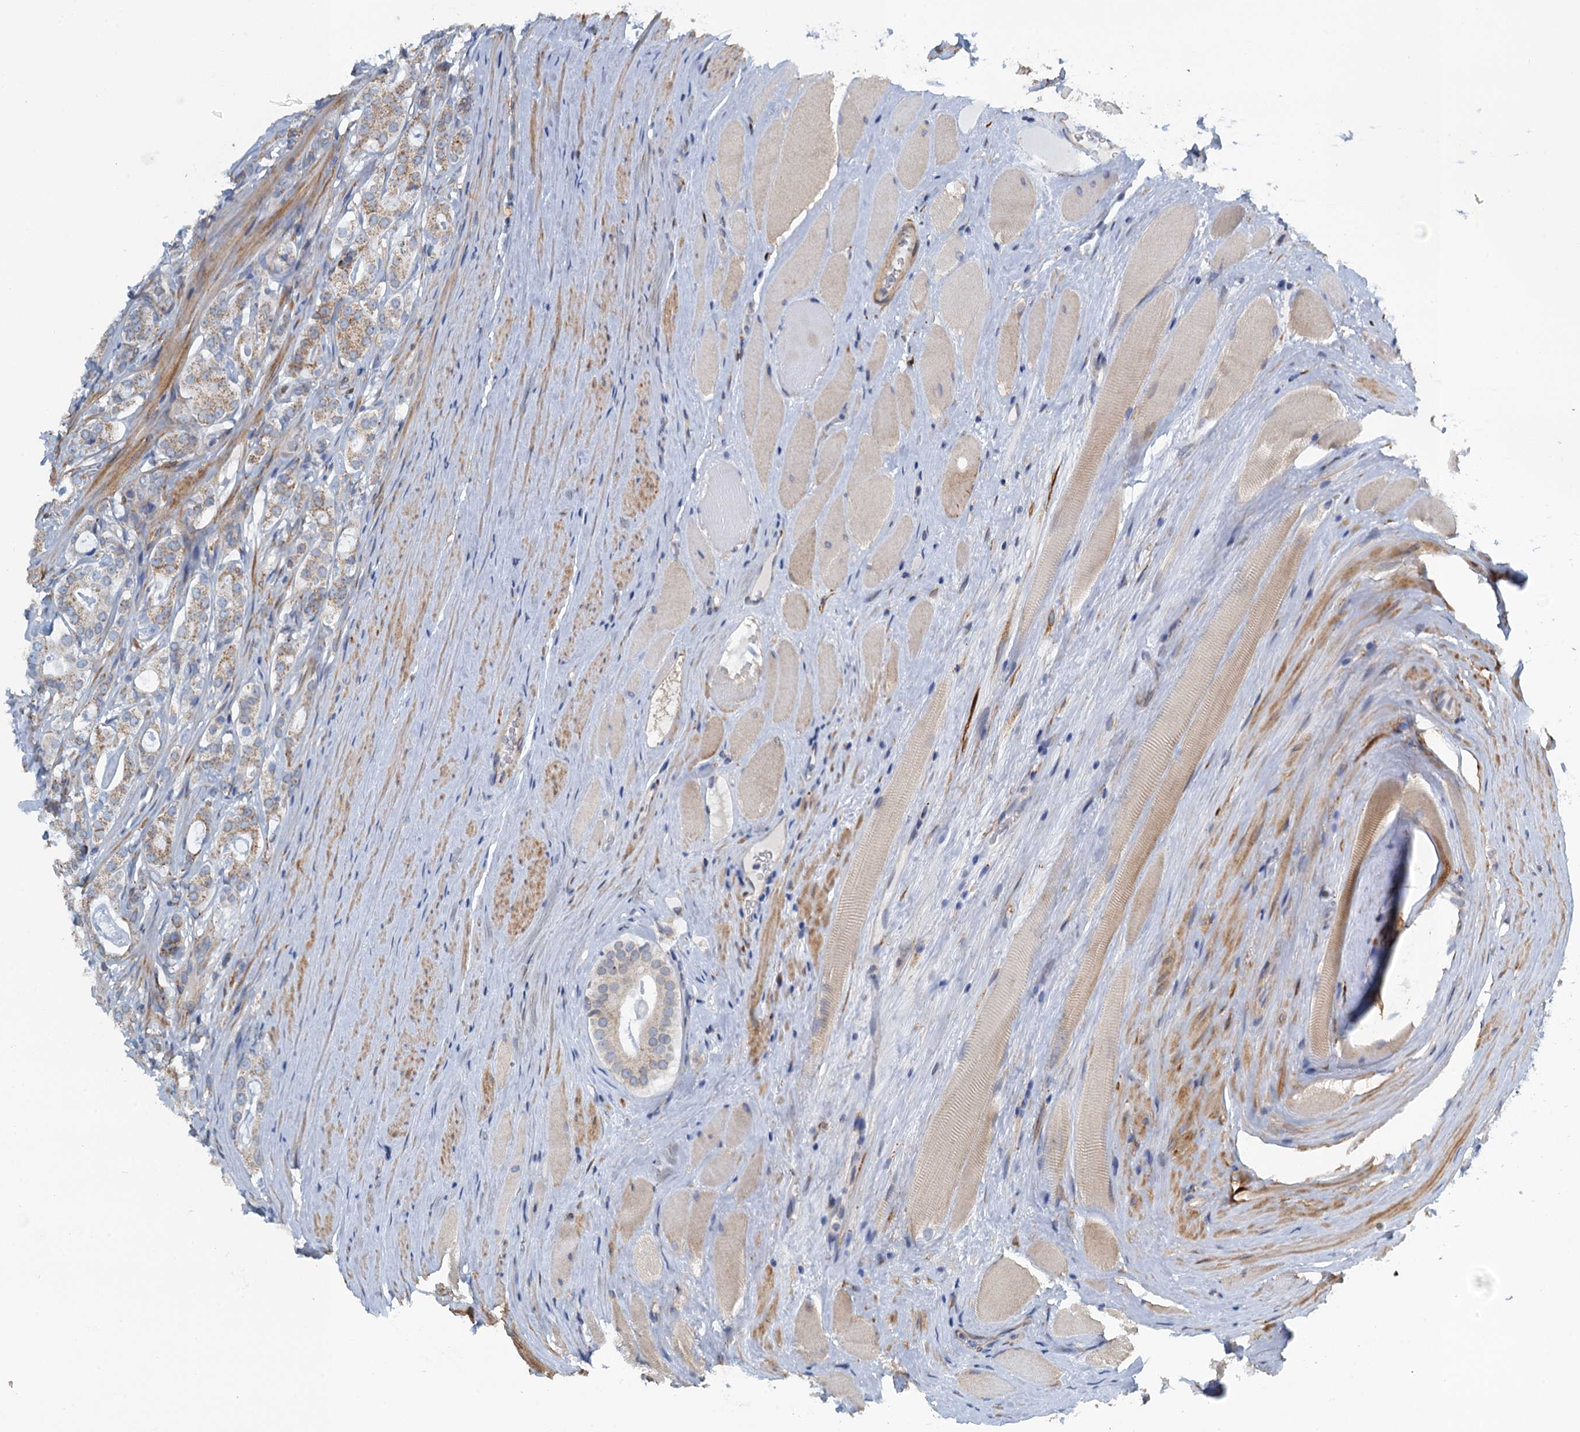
{"staining": {"intensity": "weak", "quantity": ">75%", "location": "cytoplasmic/membranous"}, "tissue": "prostate cancer", "cell_type": "Tumor cells", "image_type": "cancer", "snomed": [{"axis": "morphology", "description": "Adenocarcinoma, High grade"}, {"axis": "topography", "description": "Prostate"}], "caption": "A brown stain highlights weak cytoplasmic/membranous staining of a protein in human high-grade adenocarcinoma (prostate) tumor cells.", "gene": "POGLUT3", "patient": {"sex": "male", "age": 63}}